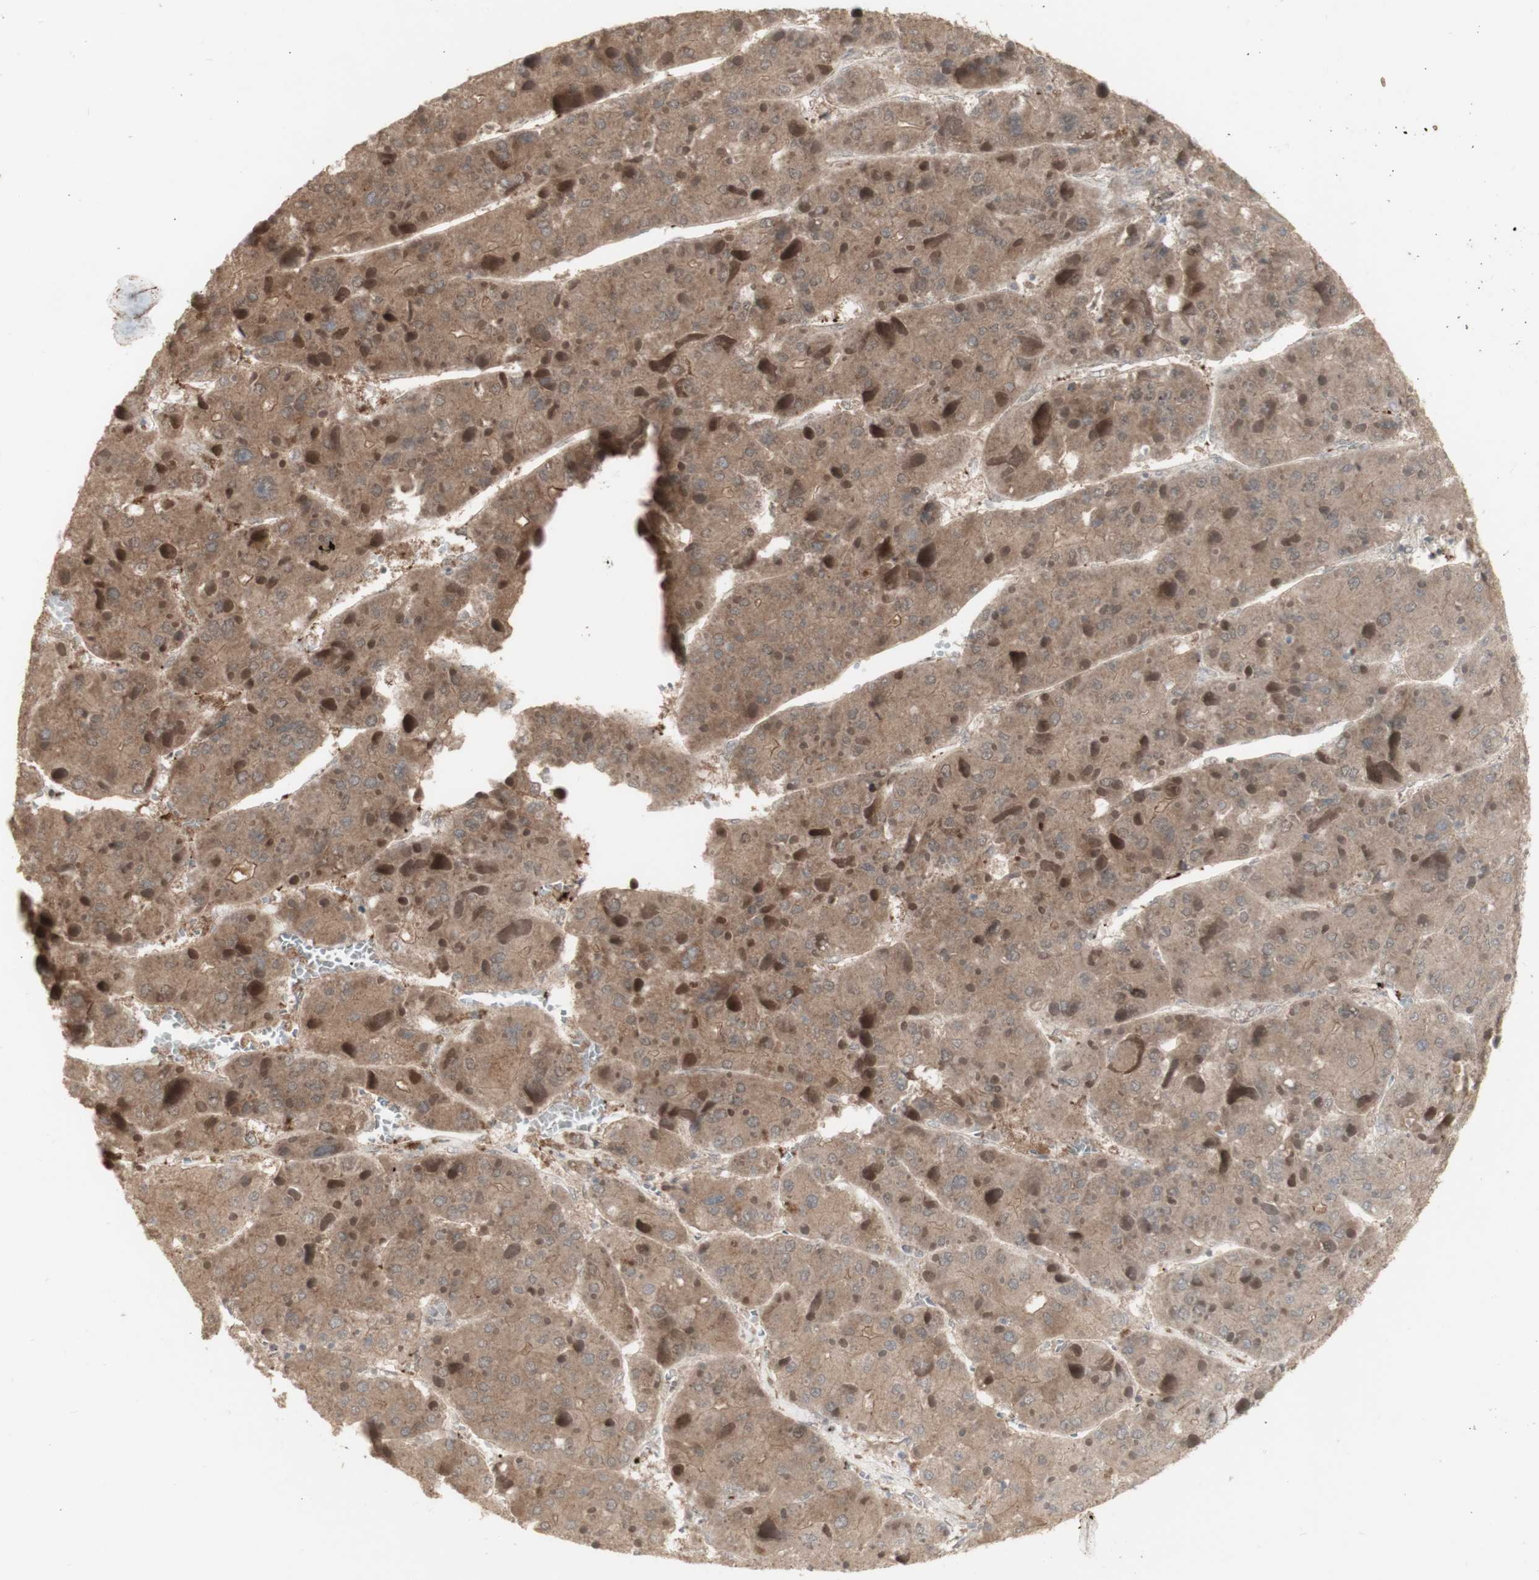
{"staining": {"intensity": "moderate", "quantity": ">75%", "location": "cytoplasmic/membranous"}, "tissue": "liver cancer", "cell_type": "Tumor cells", "image_type": "cancer", "snomed": [{"axis": "morphology", "description": "Carcinoma, Hepatocellular, NOS"}, {"axis": "topography", "description": "Liver"}], "caption": "Liver cancer was stained to show a protein in brown. There is medium levels of moderate cytoplasmic/membranous expression in about >75% of tumor cells.", "gene": "ALOX12", "patient": {"sex": "female", "age": 73}}